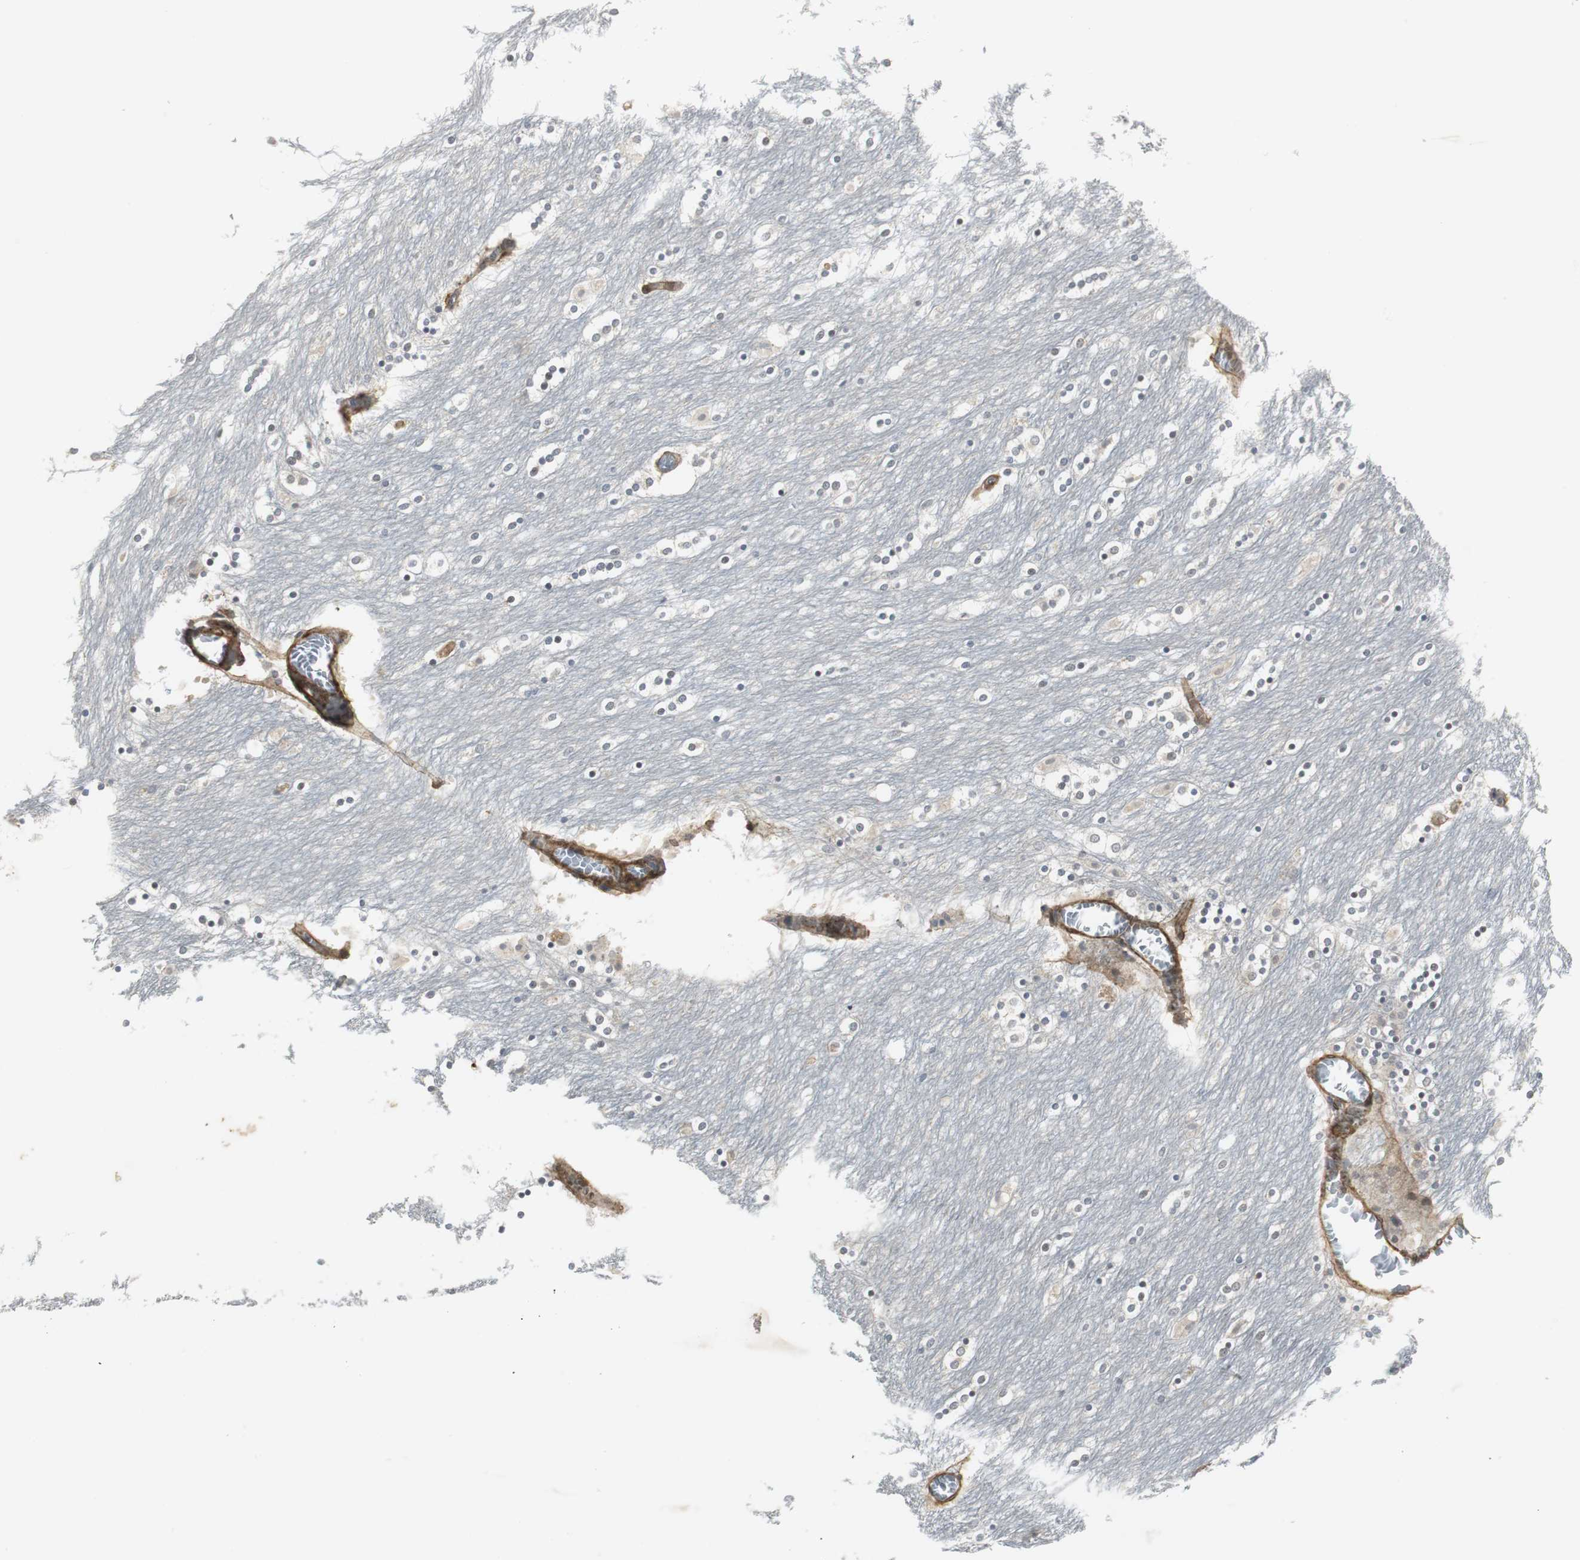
{"staining": {"intensity": "weak", "quantity": "<25%", "location": "cytoplasmic/membranous"}, "tissue": "caudate", "cell_type": "Glial cells", "image_type": "normal", "snomed": [{"axis": "morphology", "description": "Normal tissue, NOS"}, {"axis": "topography", "description": "Lateral ventricle wall"}], "caption": "There is no significant staining in glial cells of caudate. Nuclei are stained in blue.", "gene": "SCYL3", "patient": {"sex": "female", "age": 54}}